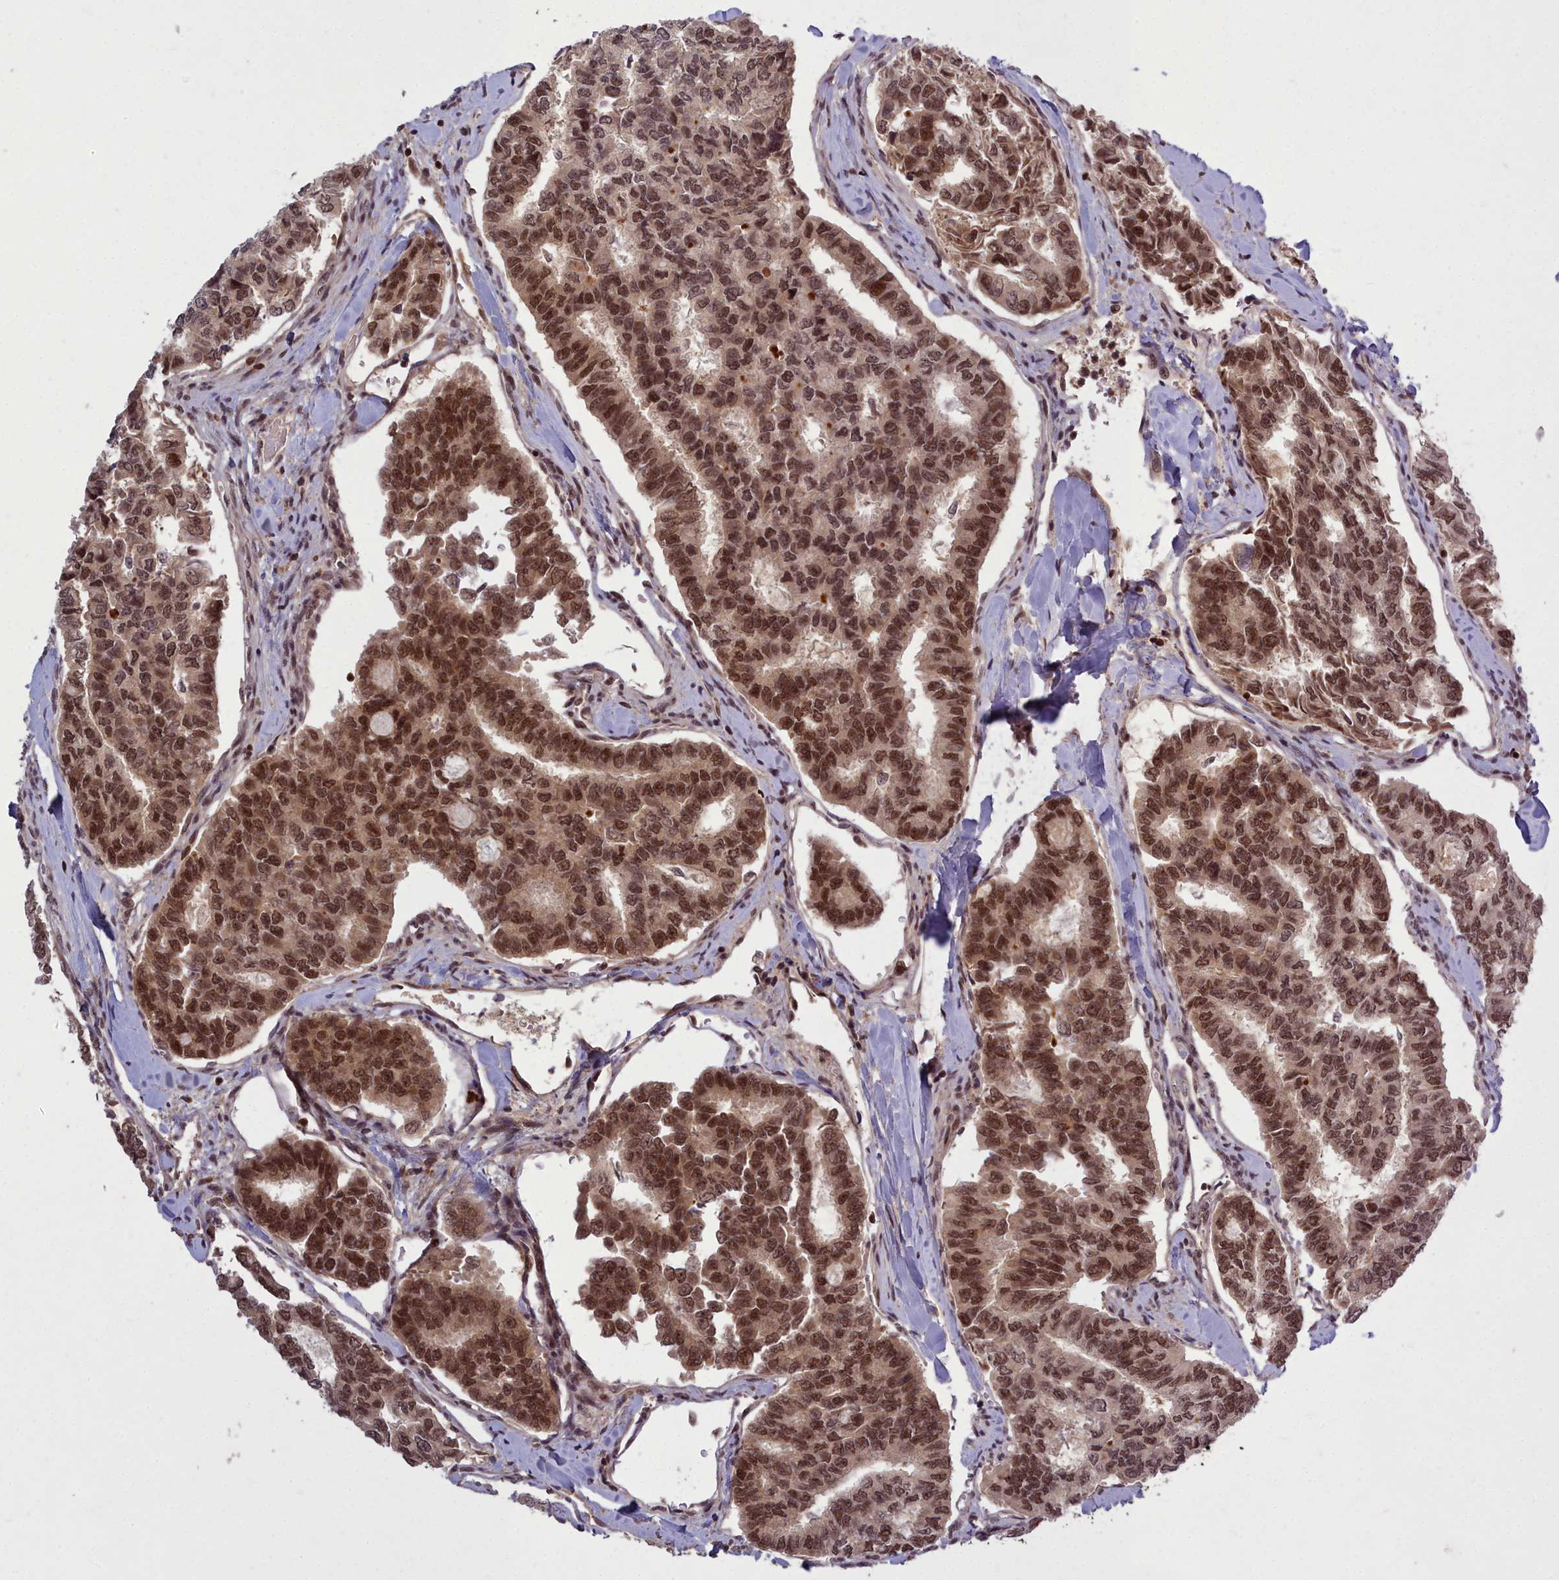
{"staining": {"intensity": "moderate", "quantity": ">75%", "location": "nuclear"}, "tissue": "thyroid cancer", "cell_type": "Tumor cells", "image_type": "cancer", "snomed": [{"axis": "morphology", "description": "Papillary adenocarcinoma, NOS"}, {"axis": "topography", "description": "Thyroid gland"}], "caption": "Thyroid cancer (papillary adenocarcinoma) stained with a protein marker demonstrates moderate staining in tumor cells.", "gene": "GMEB1", "patient": {"sex": "female", "age": 35}}